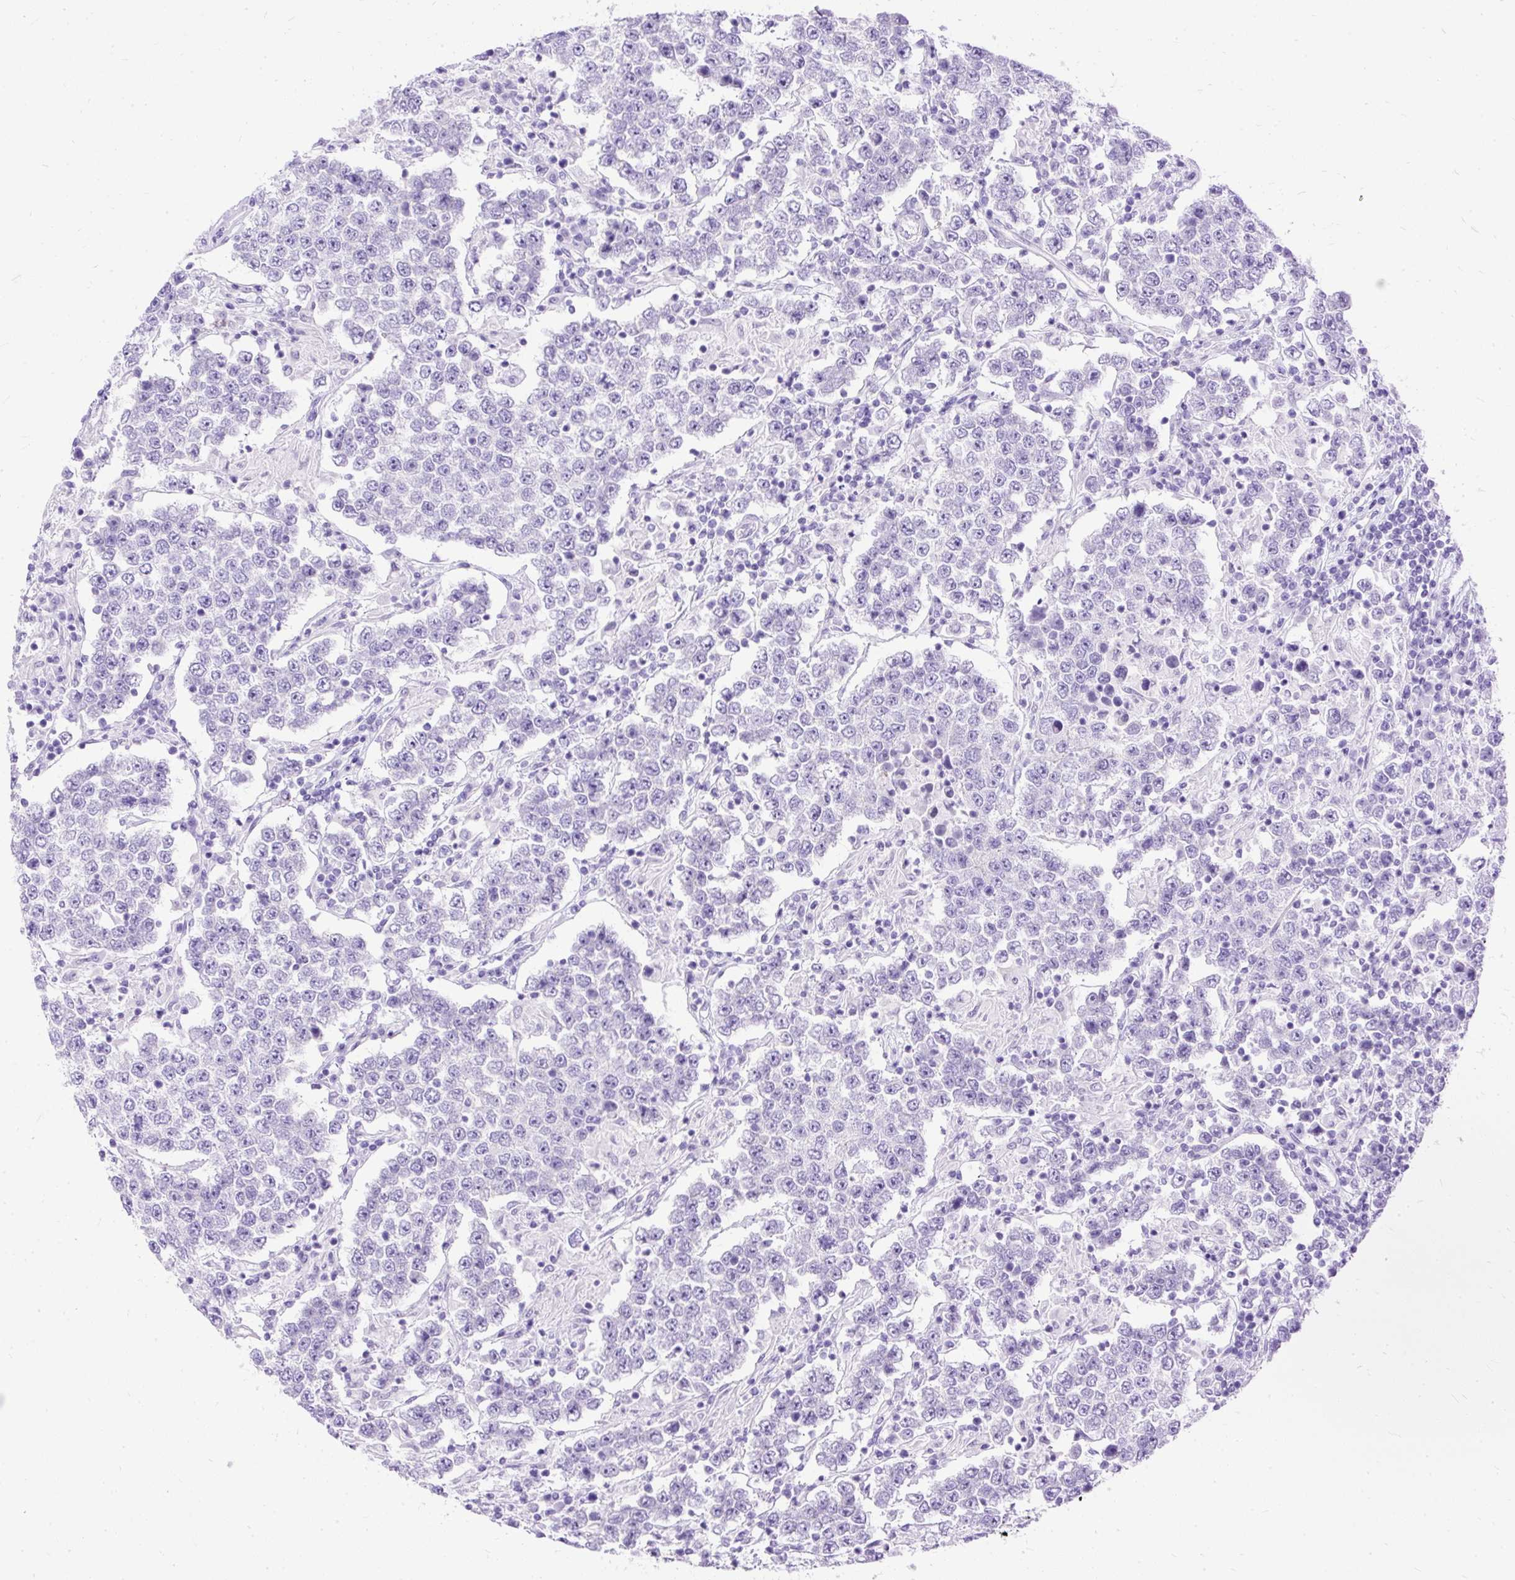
{"staining": {"intensity": "negative", "quantity": "none", "location": "none"}, "tissue": "testis cancer", "cell_type": "Tumor cells", "image_type": "cancer", "snomed": [{"axis": "morphology", "description": "Normal tissue, NOS"}, {"axis": "morphology", "description": "Urothelial carcinoma, High grade"}, {"axis": "morphology", "description": "Seminoma, NOS"}, {"axis": "morphology", "description": "Carcinoma, Embryonal, NOS"}, {"axis": "topography", "description": "Urinary bladder"}, {"axis": "topography", "description": "Testis"}], "caption": "IHC image of neoplastic tissue: testis cancer (urothelial carcinoma (high-grade)) stained with DAB shows no significant protein expression in tumor cells.", "gene": "HEY1", "patient": {"sex": "male", "age": 41}}